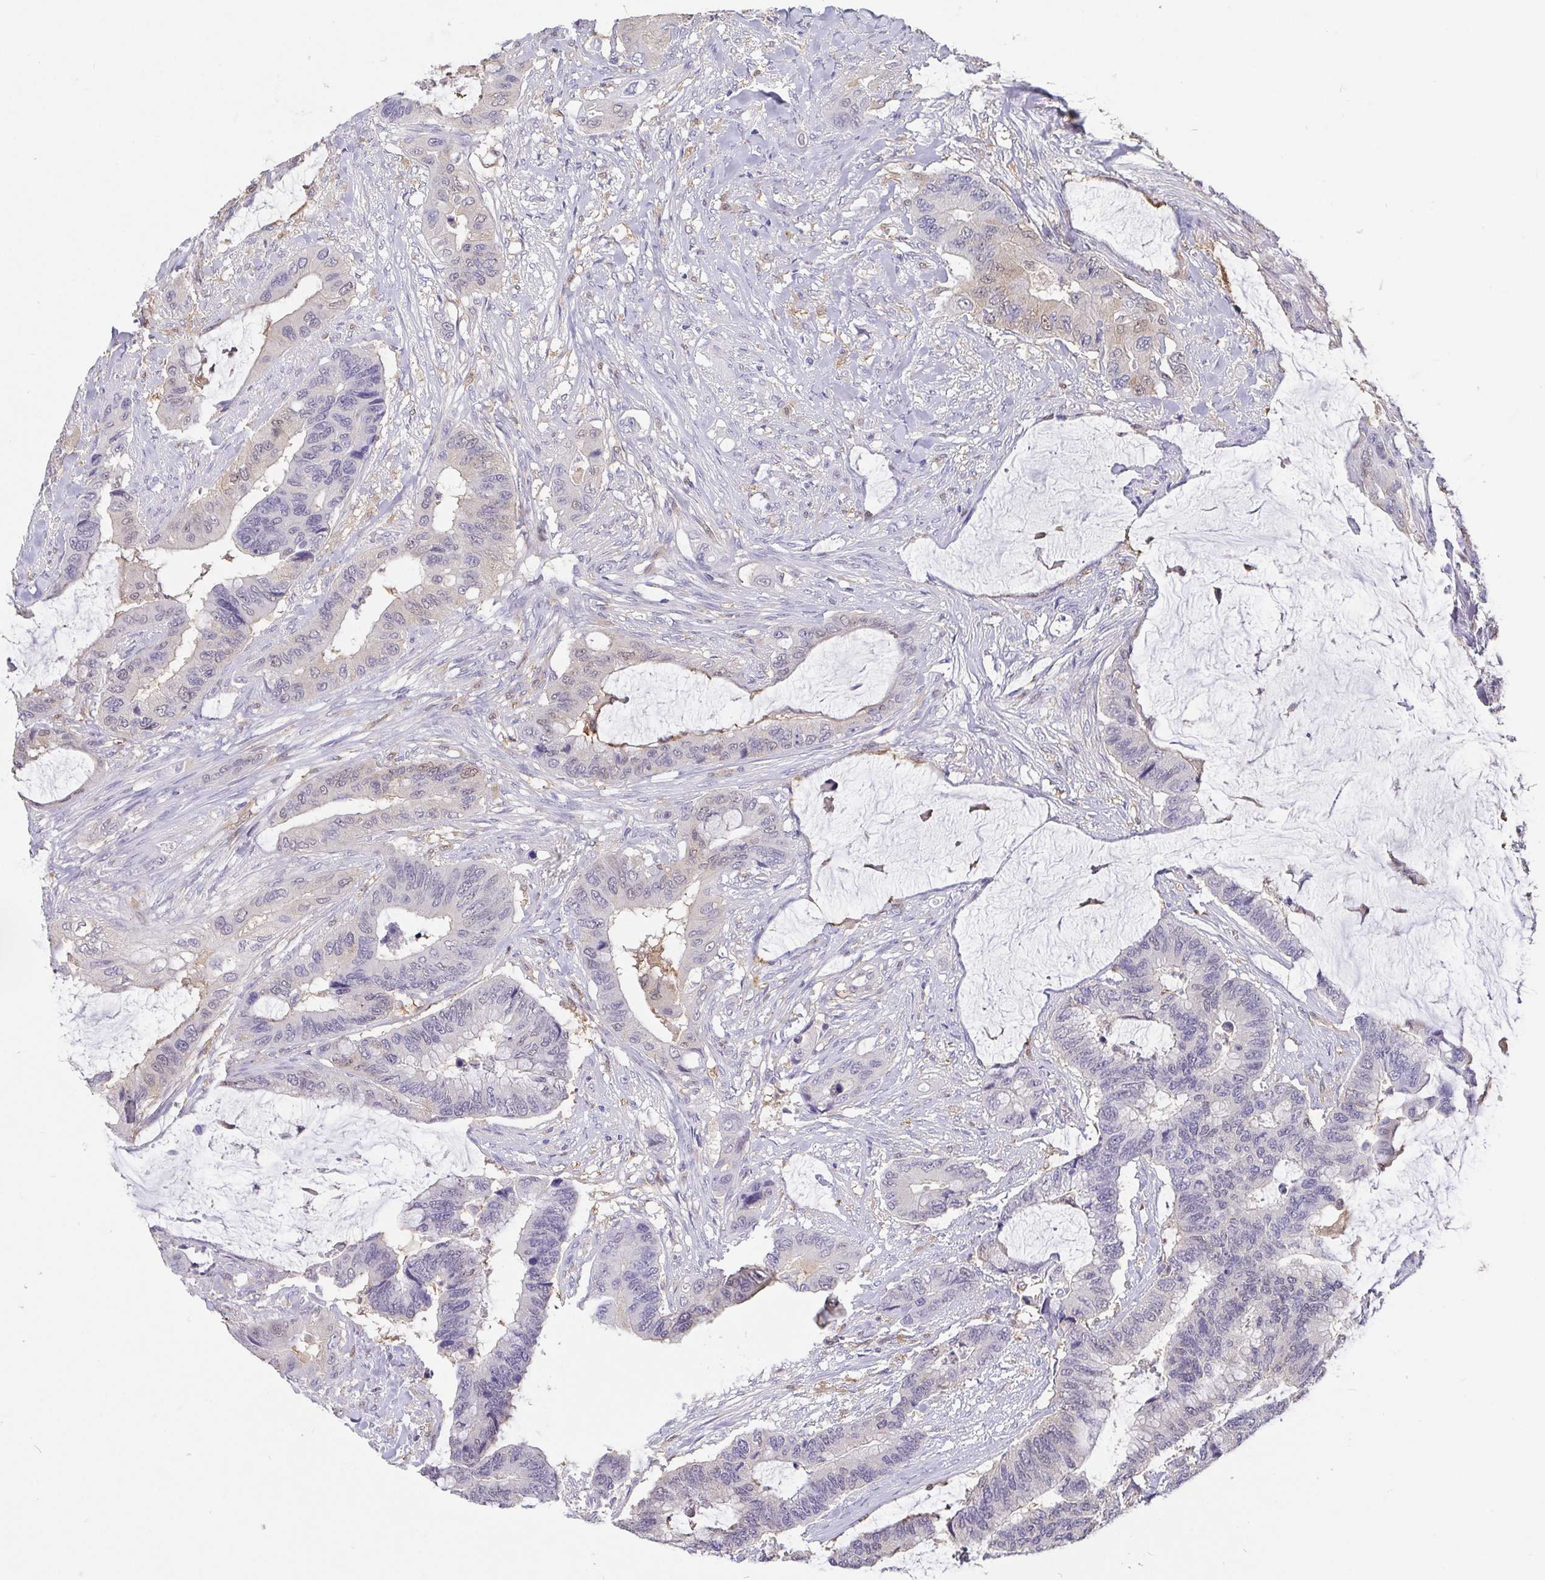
{"staining": {"intensity": "negative", "quantity": "none", "location": "none"}, "tissue": "colorectal cancer", "cell_type": "Tumor cells", "image_type": "cancer", "snomed": [{"axis": "morphology", "description": "Adenocarcinoma, NOS"}, {"axis": "topography", "description": "Rectum"}], "caption": "There is no significant expression in tumor cells of adenocarcinoma (colorectal). The staining was performed using DAB to visualize the protein expression in brown, while the nuclei were stained in blue with hematoxylin (Magnification: 20x).", "gene": "IDH1", "patient": {"sex": "female", "age": 59}}